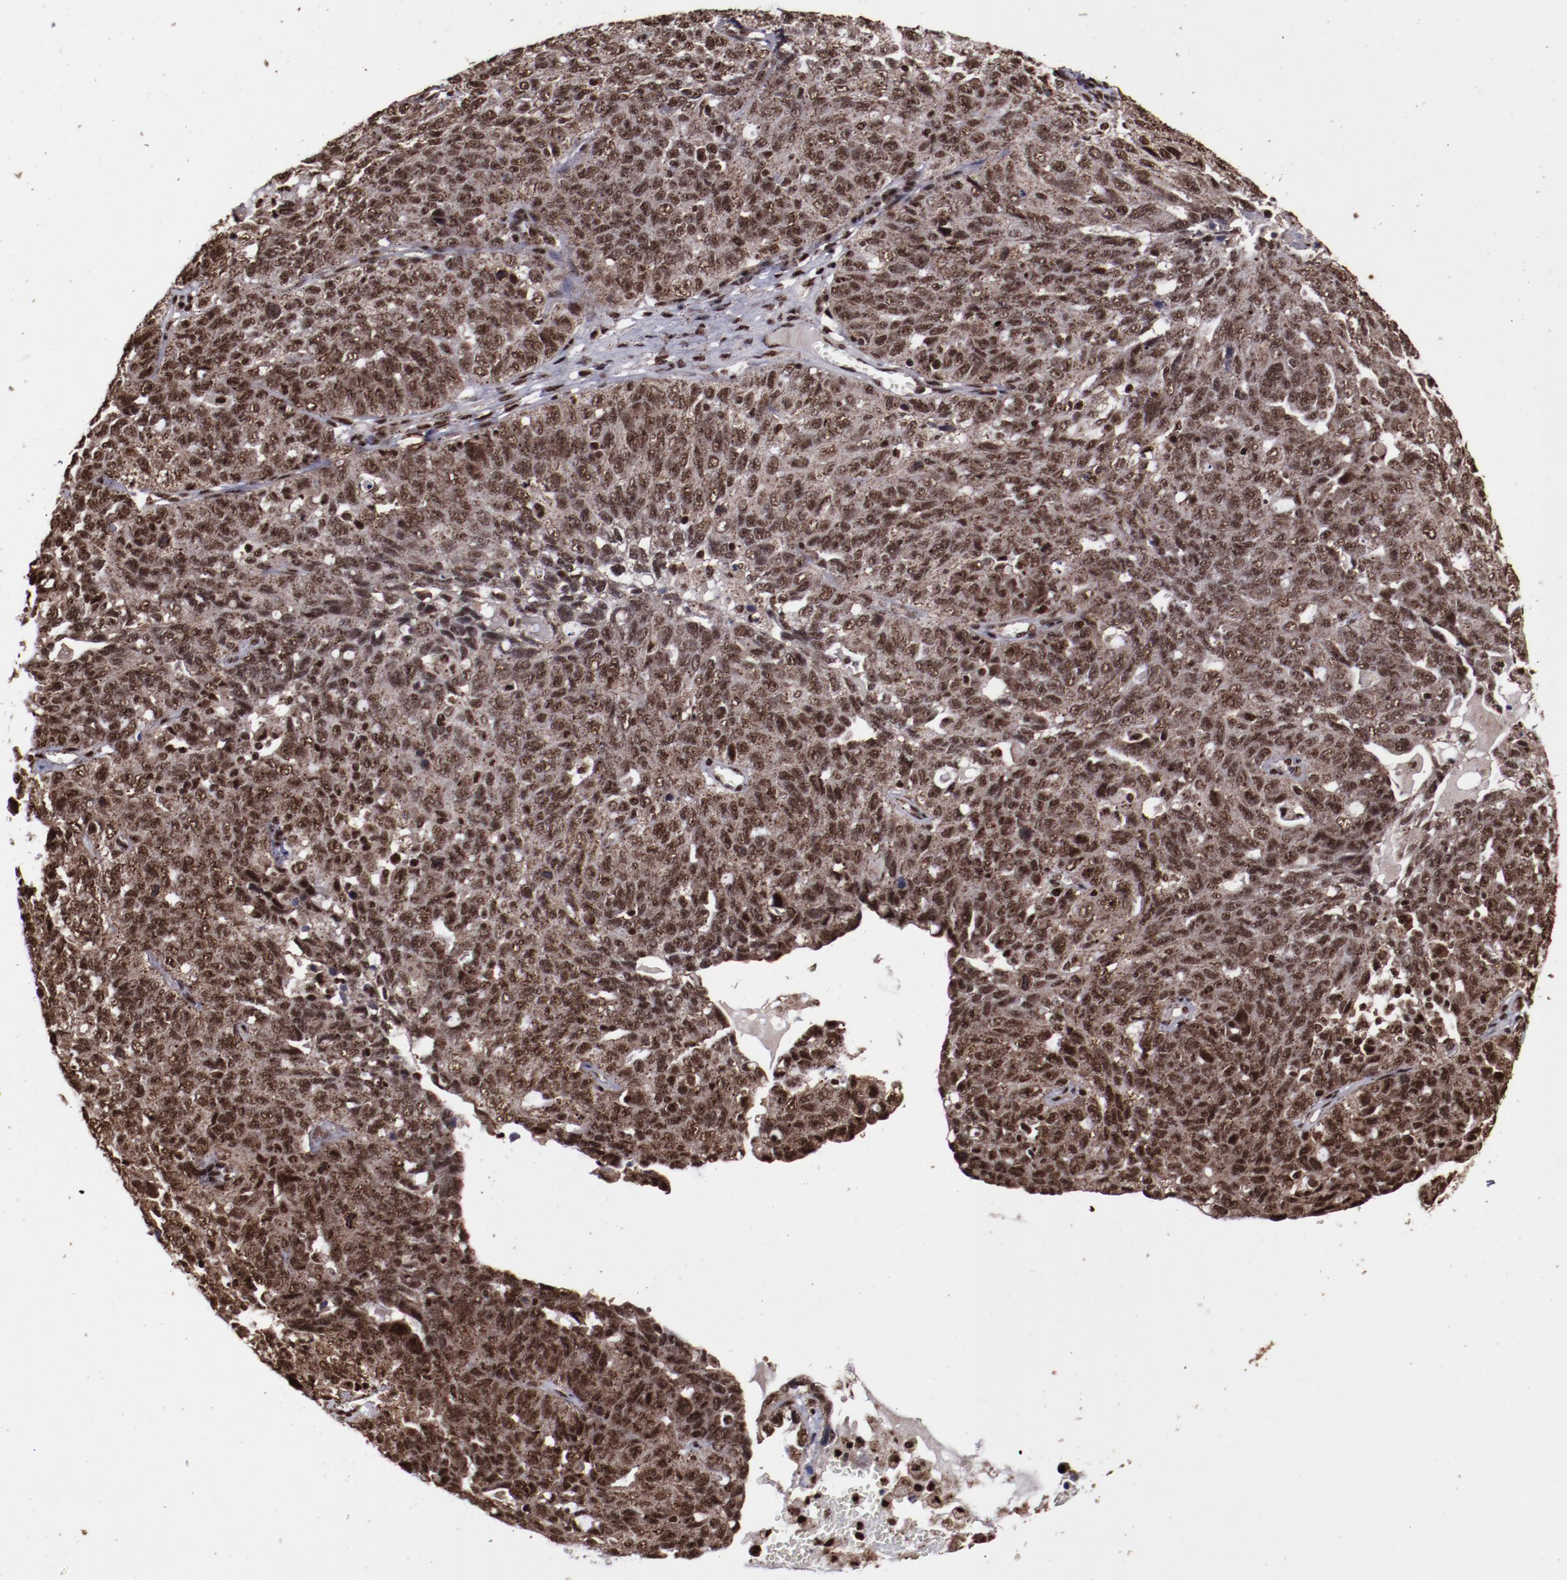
{"staining": {"intensity": "moderate", "quantity": ">75%", "location": "nuclear"}, "tissue": "ovarian cancer", "cell_type": "Tumor cells", "image_type": "cancer", "snomed": [{"axis": "morphology", "description": "Cystadenocarcinoma, serous, NOS"}, {"axis": "topography", "description": "Ovary"}], "caption": "A brown stain labels moderate nuclear positivity of a protein in human ovarian serous cystadenocarcinoma tumor cells.", "gene": "SNW1", "patient": {"sex": "female", "age": 71}}